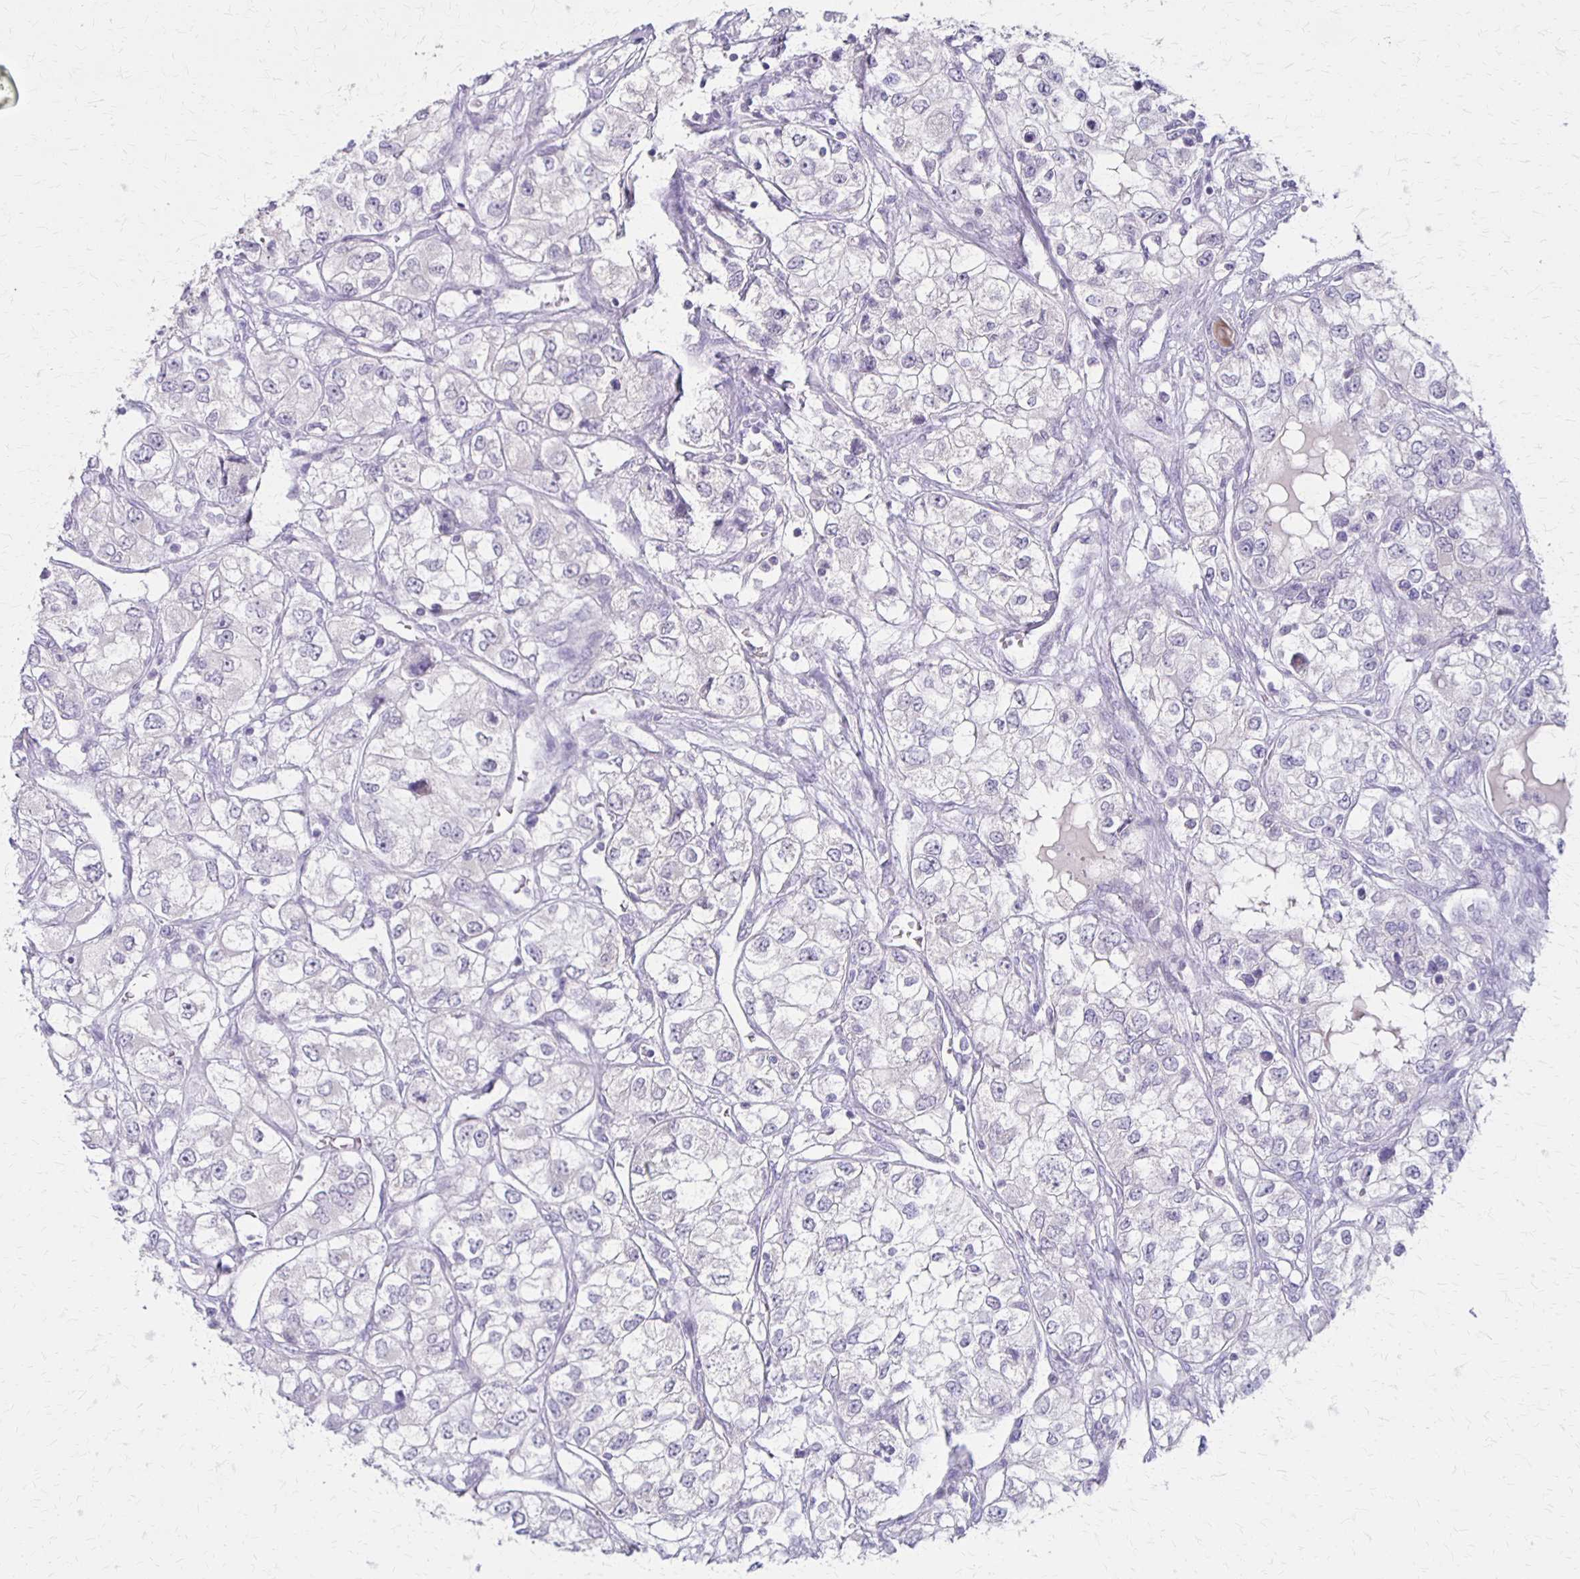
{"staining": {"intensity": "negative", "quantity": "none", "location": "none"}, "tissue": "renal cancer", "cell_type": "Tumor cells", "image_type": "cancer", "snomed": [{"axis": "morphology", "description": "Adenocarcinoma, NOS"}, {"axis": "topography", "description": "Kidney"}], "caption": "Tumor cells show no significant protein expression in adenocarcinoma (renal). The staining is performed using DAB brown chromogen with nuclei counter-stained in using hematoxylin.", "gene": "SLC35E2B", "patient": {"sex": "female", "age": 59}}